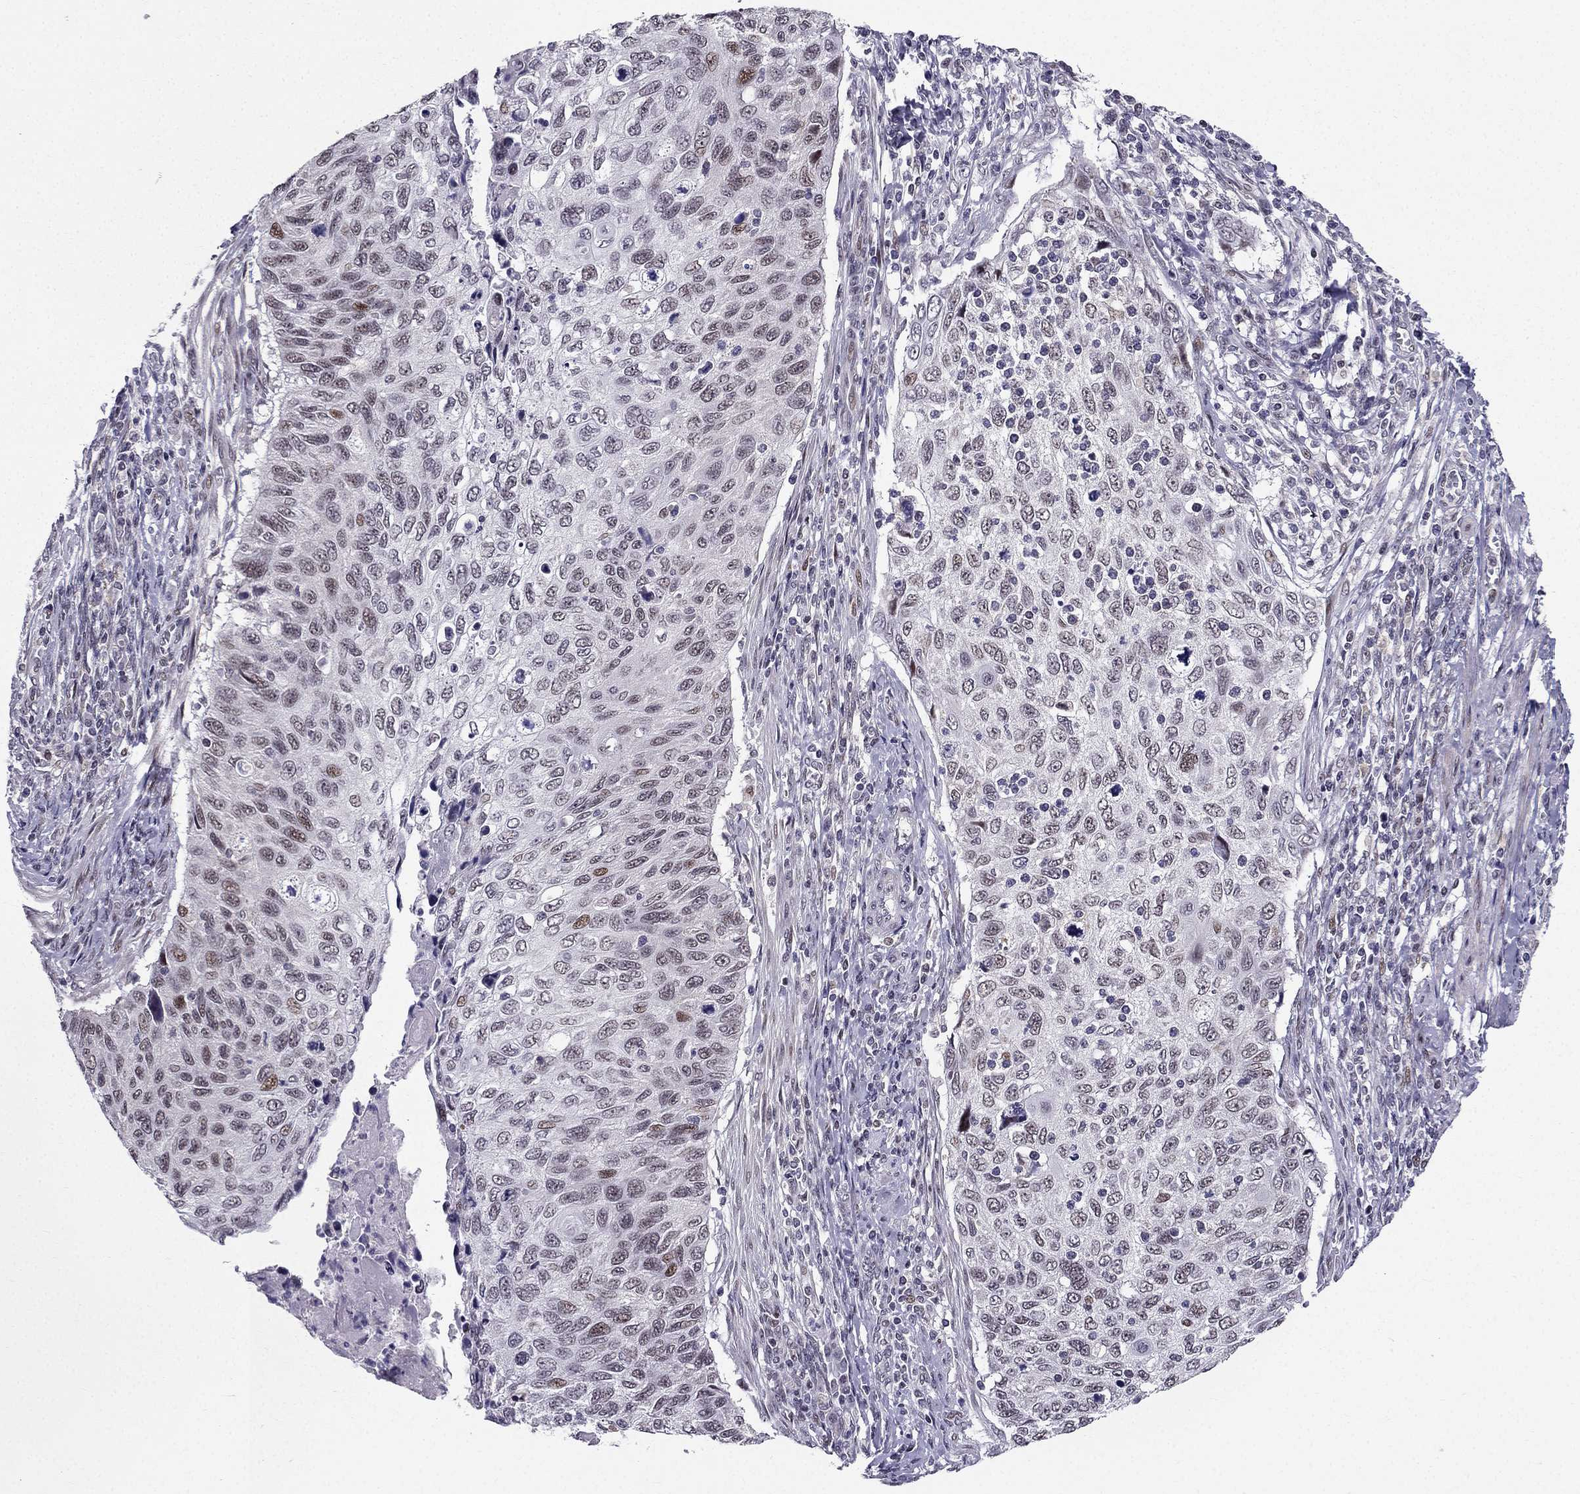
{"staining": {"intensity": "weak", "quantity": "<25%", "location": "nuclear"}, "tissue": "cervical cancer", "cell_type": "Tumor cells", "image_type": "cancer", "snomed": [{"axis": "morphology", "description": "Squamous cell carcinoma, NOS"}, {"axis": "topography", "description": "Cervix"}], "caption": "Micrograph shows no protein positivity in tumor cells of squamous cell carcinoma (cervical) tissue. Nuclei are stained in blue.", "gene": "RPRD2", "patient": {"sex": "female", "age": 70}}